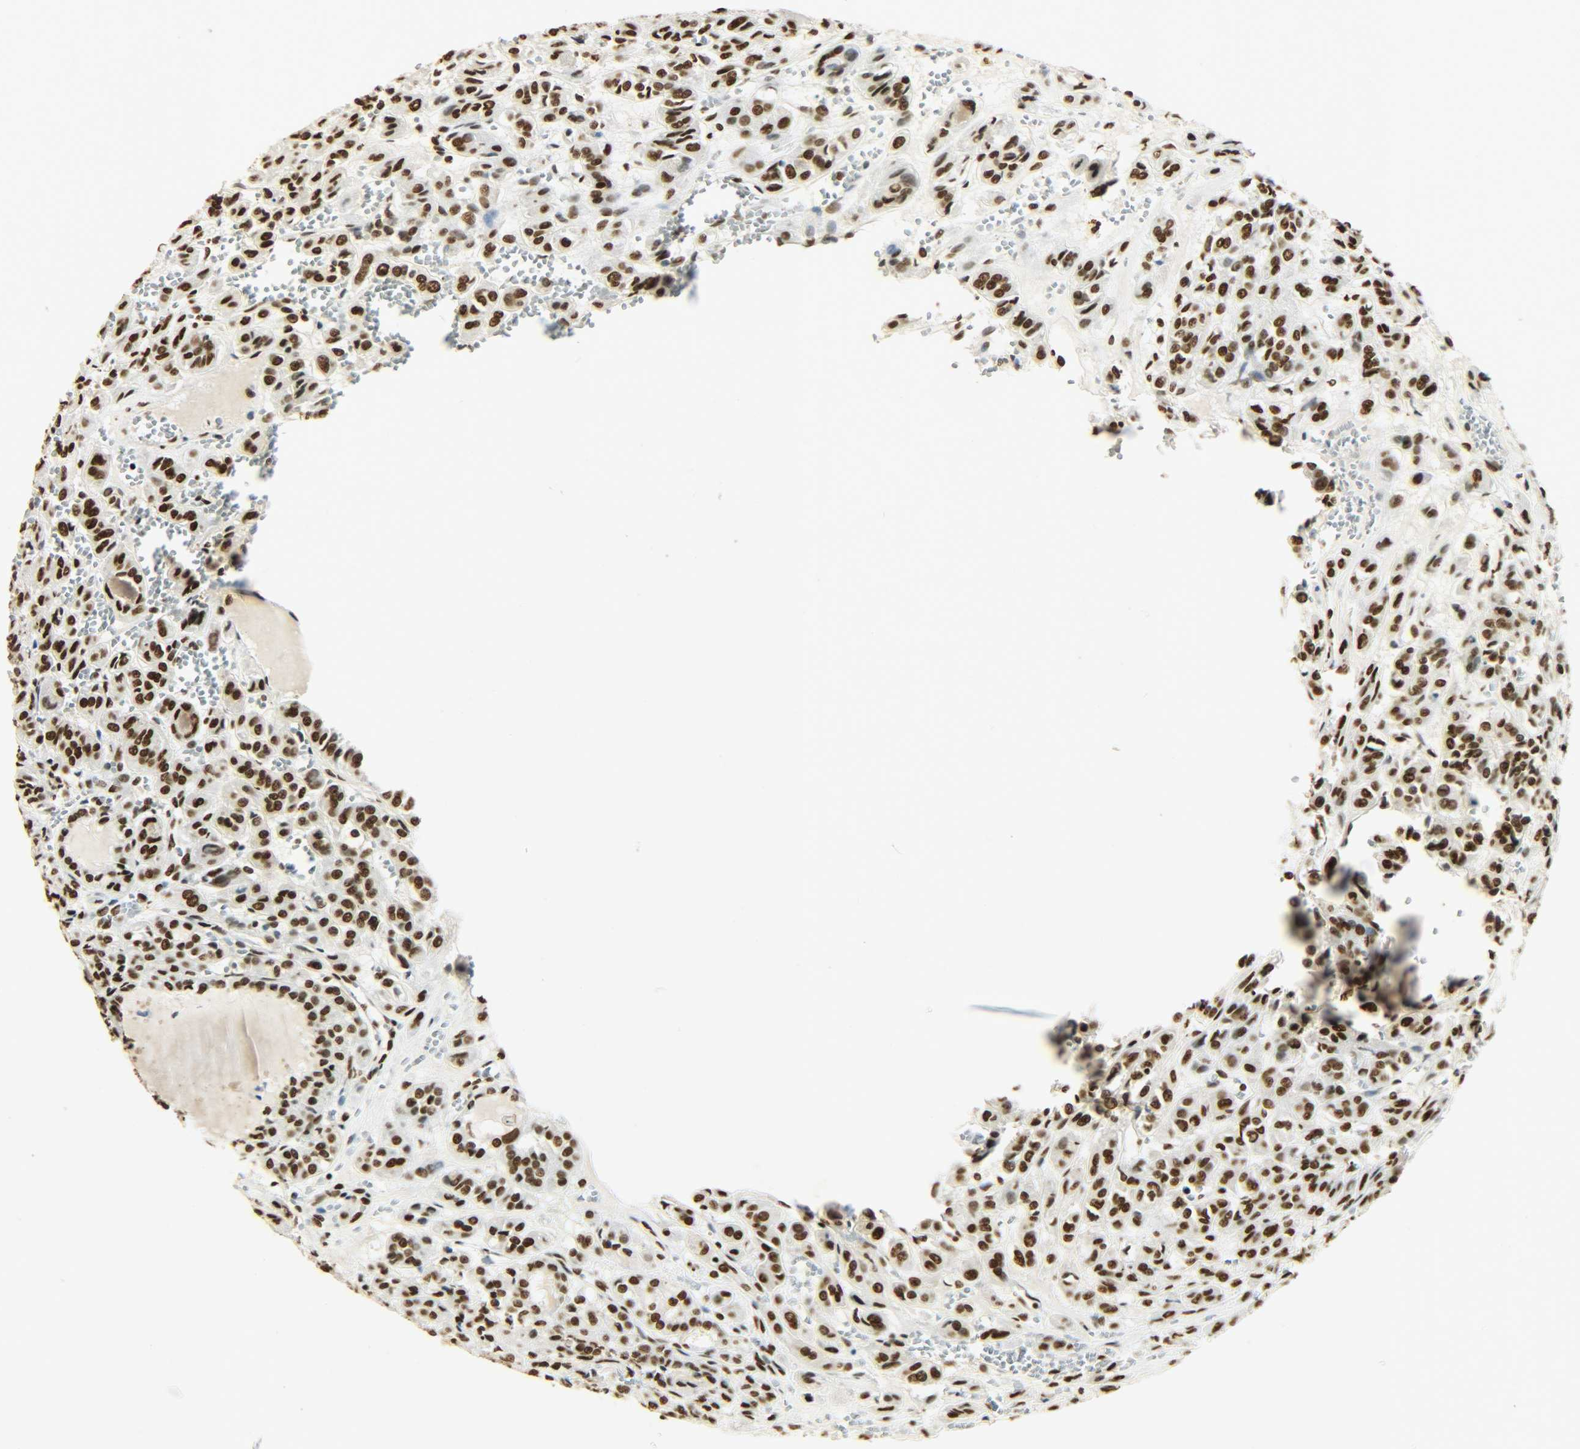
{"staining": {"intensity": "strong", "quantity": ">75%", "location": "nuclear"}, "tissue": "thyroid cancer", "cell_type": "Tumor cells", "image_type": "cancer", "snomed": [{"axis": "morphology", "description": "Follicular adenoma carcinoma, NOS"}, {"axis": "topography", "description": "Thyroid gland"}], "caption": "IHC (DAB (3,3'-diaminobenzidine)) staining of human follicular adenoma carcinoma (thyroid) shows strong nuclear protein staining in about >75% of tumor cells.", "gene": "KHDRBS1", "patient": {"sex": "female", "age": 71}}